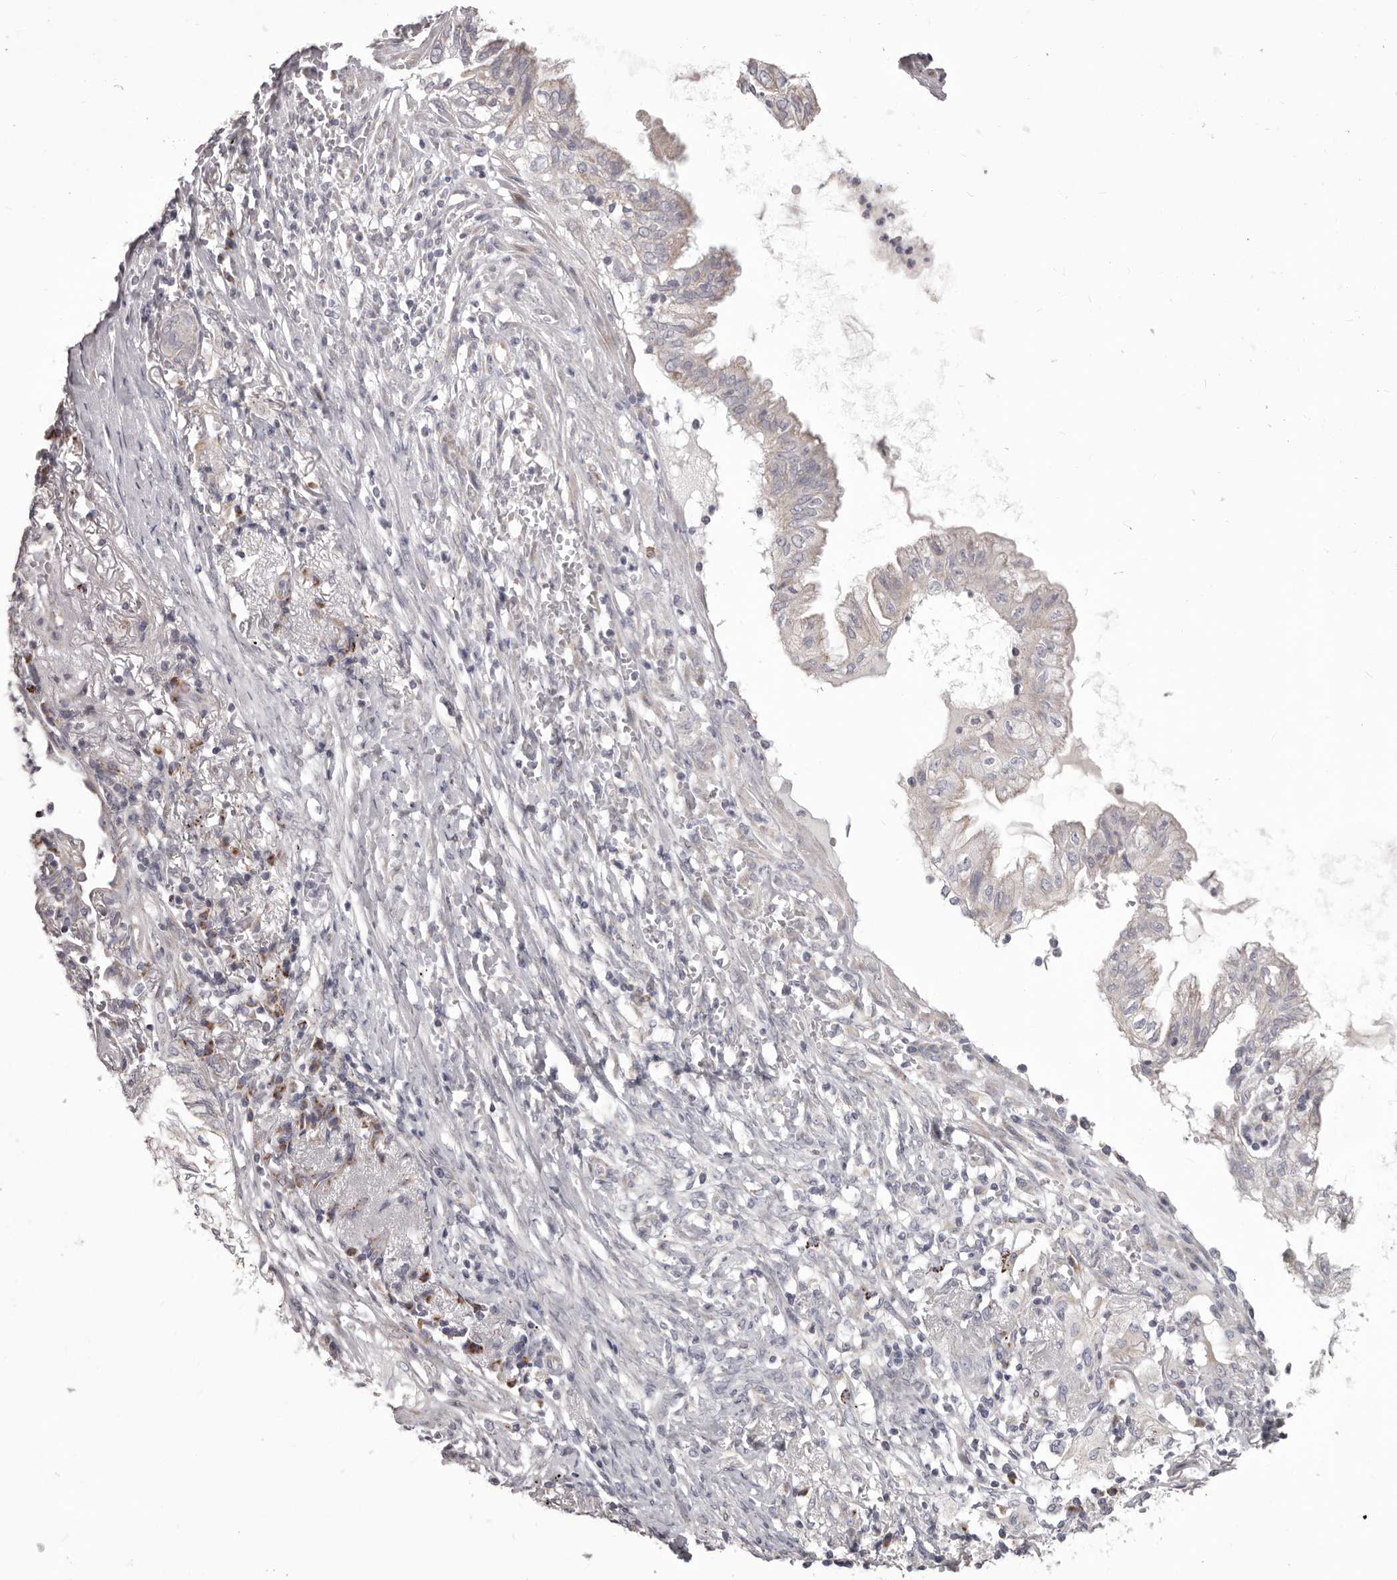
{"staining": {"intensity": "moderate", "quantity": "<25%", "location": "cytoplasmic/membranous"}, "tissue": "lung cancer", "cell_type": "Tumor cells", "image_type": "cancer", "snomed": [{"axis": "morphology", "description": "Adenocarcinoma, NOS"}, {"axis": "topography", "description": "Lung"}], "caption": "Lung cancer (adenocarcinoma) tissue exhibits moderate cytoplasmic/membranous expression in approximately <25% of tumor cells (Stains: DAB in brown, nuclei in blue, Microscopy: brightfield microscopy at high magnification).", "gene": "PRMT2", "patient": {"sex": "female", "age": 70}}